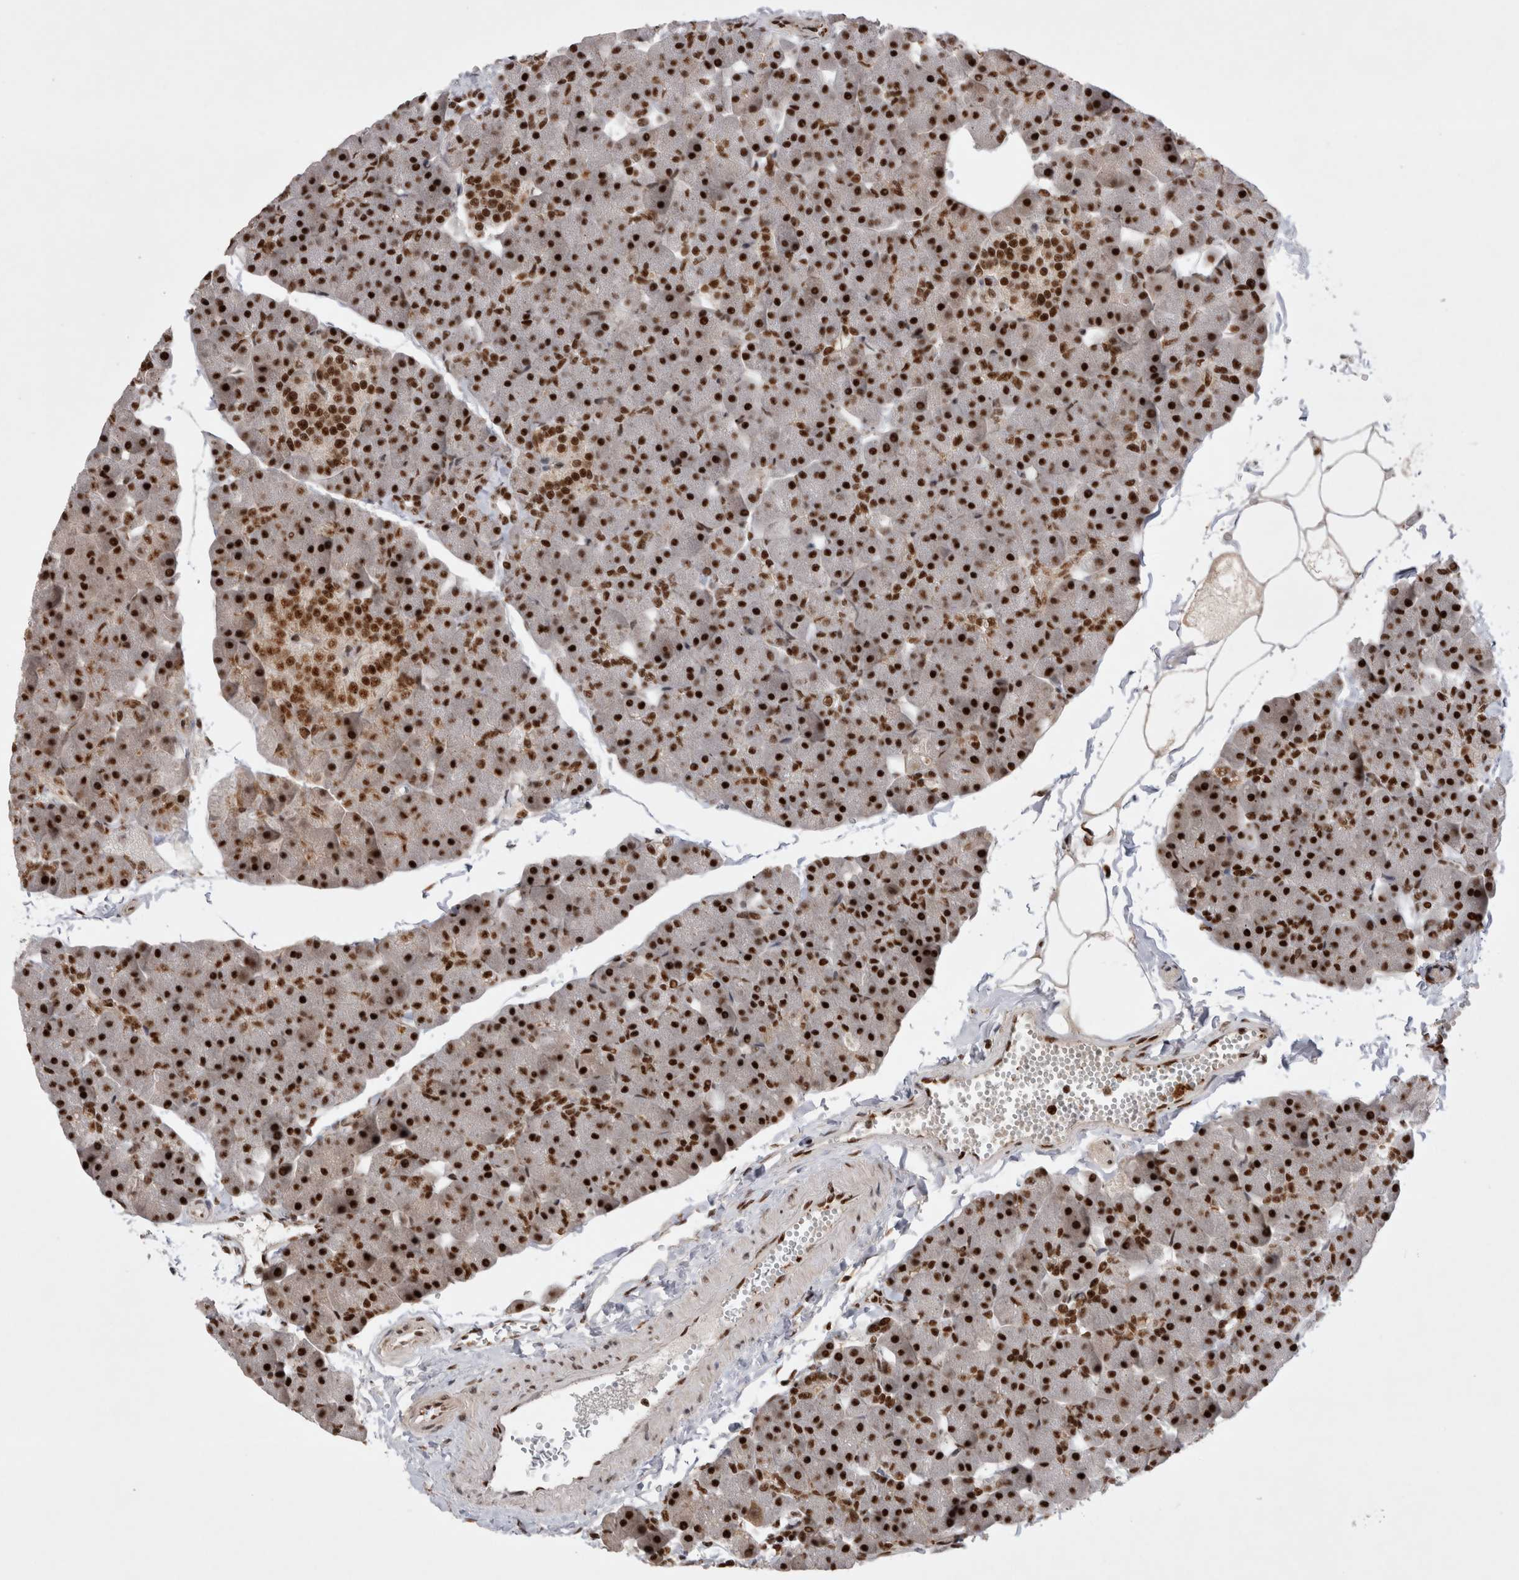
{"staining": {"intensity": "strong", "quantity": ">75%", "location": "nuclear"}, "tissue": "pancreas", "cell_type": "Exocrine glandular cells", "image_type": "normal", "snomed": [{"axis": "morphology", "description": "Normal tissue, NOS"}, {"axis": "topography", "description": "Pancreas"}], "caption": "Protein staining of unremarkable pancreas reveals strong nuclear expression in approximately >75% of exocrine glandular cells. Using DAB (3,3'-diaminobenzidine) (brown) and hematoxylin (blue) stains, captured at high magnification using brightfield microscopy.", "gene": "EYA2", "patient": {"sex": "male", "age": 35}}